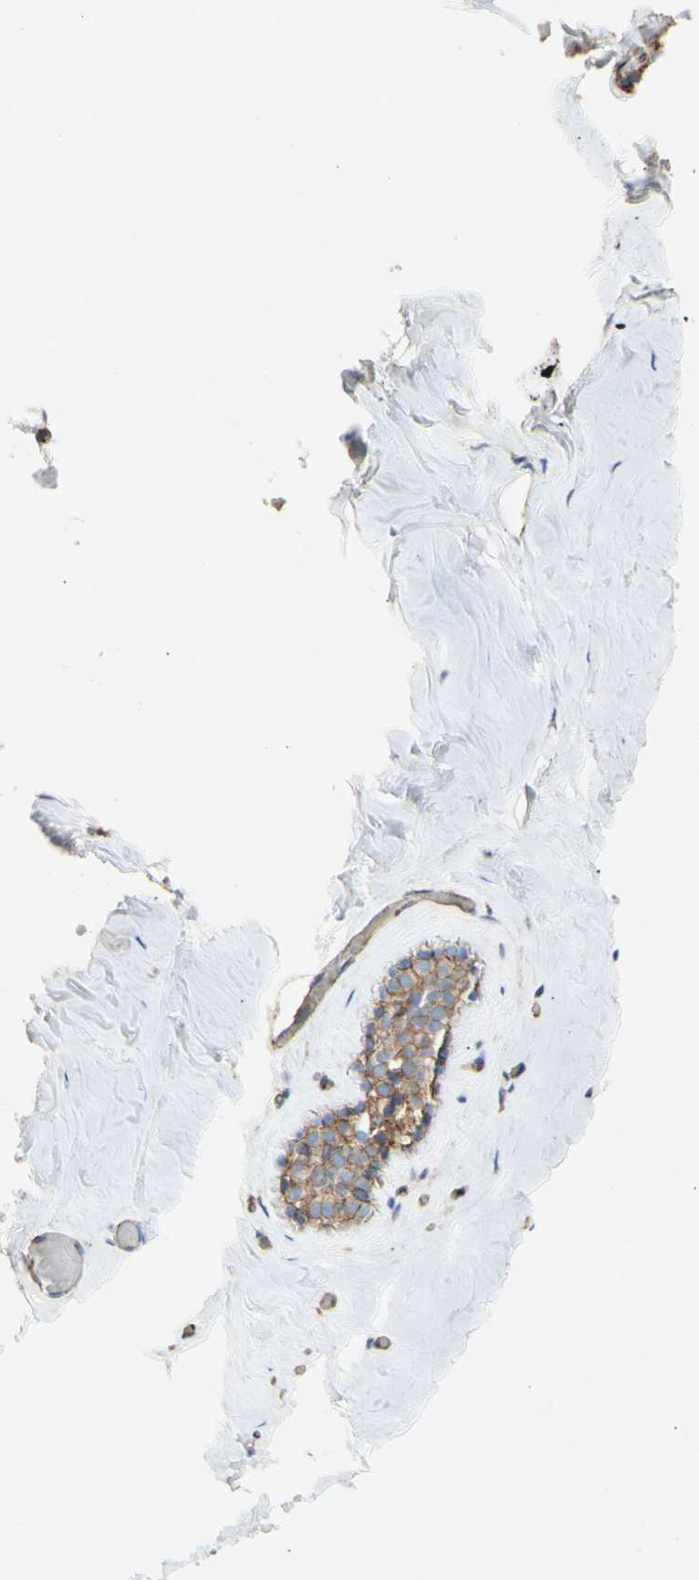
{"staining": {"intensity": "negative", "quantity": "none", "location": "none"}, "tissue": "breast", "cell_type": "Adipocytes", "image_type": "normal", "snomed": [{"axis": "morphology", "description": "Normal tissue, NOS"}, {"axis": "topography", "description": "Breast"}], "caption": "Micrograph shows no significant protein expression in adipocytes of unremarkable breast. (DAB (3,3'-diaminobenzidine) IHC with hematoxylin counter stain).", "gene": "ATP2A3", "patient": {"sex": "female", "age": 75}}